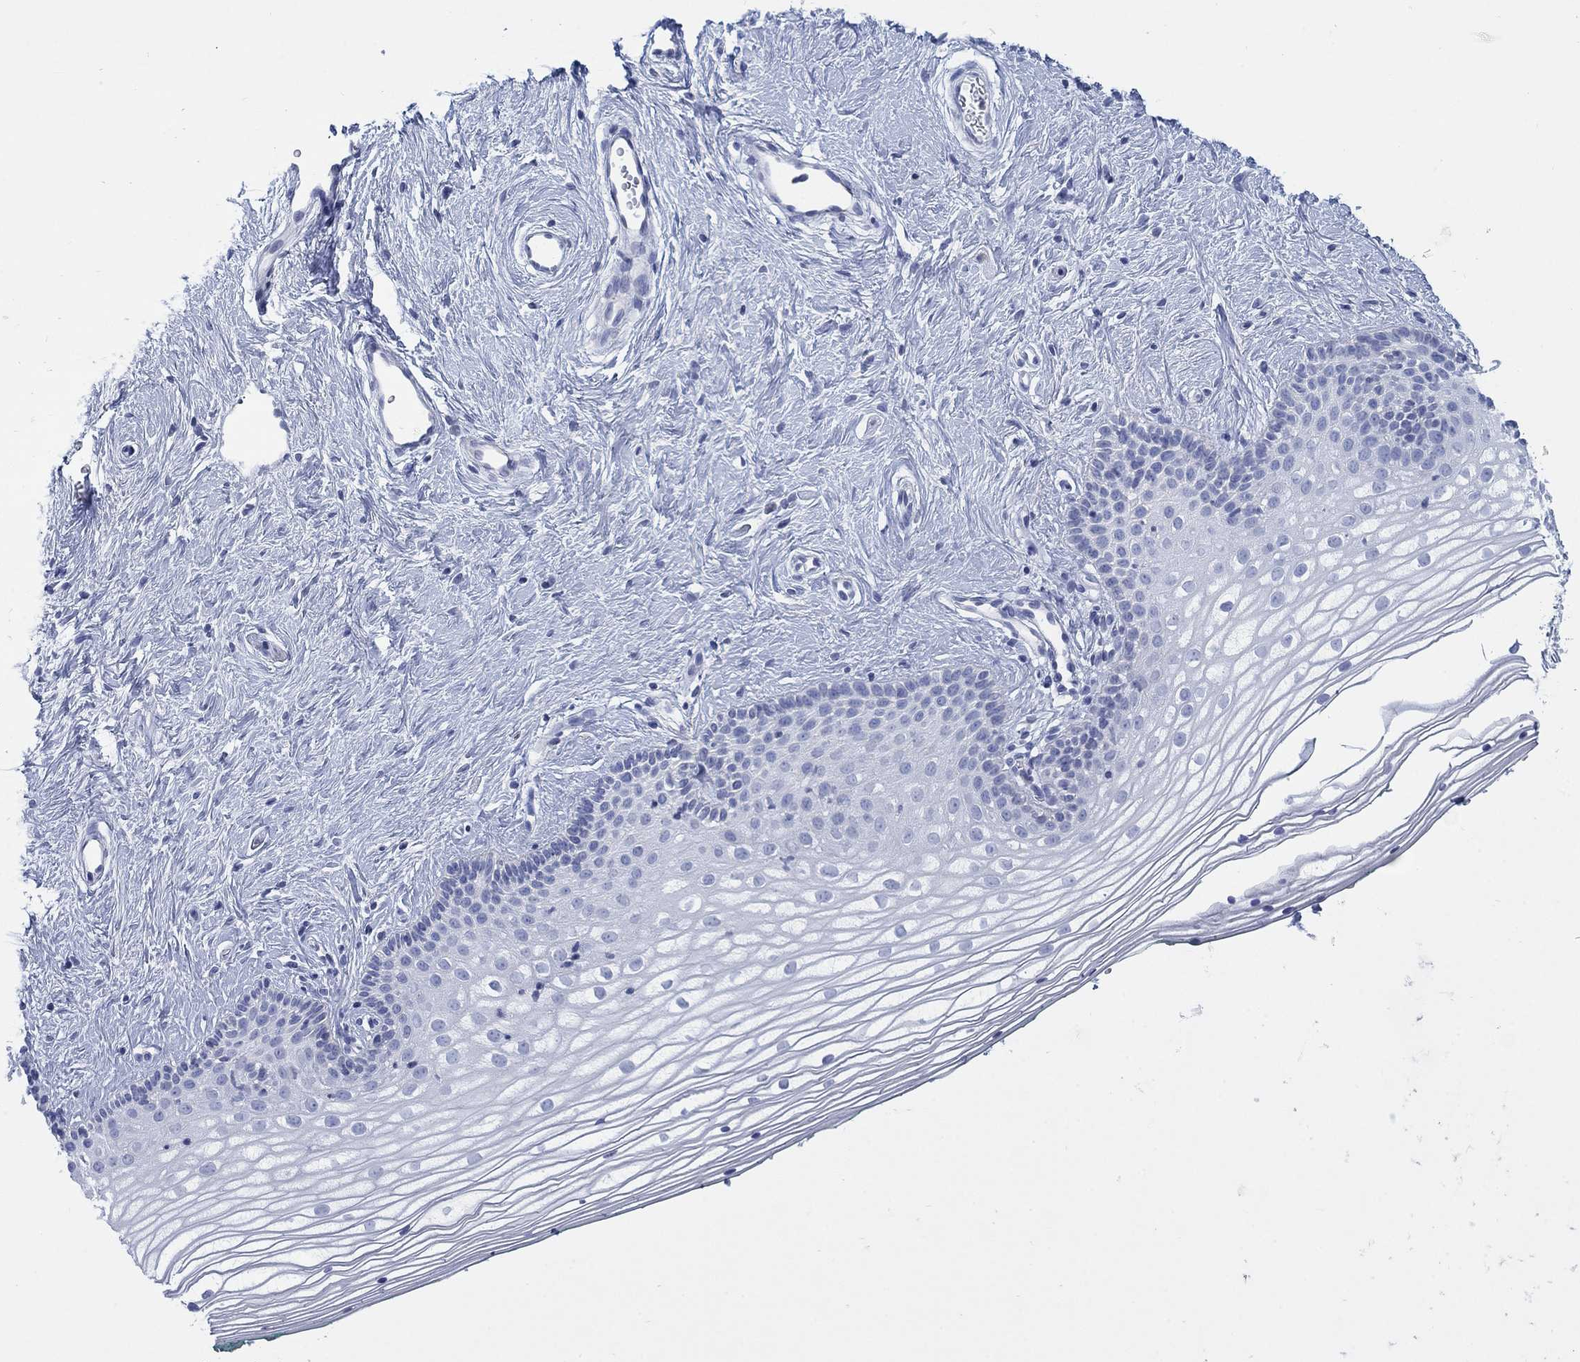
{"staining": {"intensity": "negative", "quantity": "none", "location": "none"}, "tissue": "vagina", "cell_type": "Squamous epithelial cells", "image_type": "normal", "snomed": [{"axis": "morphology", "description": "Normal tissue, NOS"}, {"axis": "topography", "description": "Vagina"}], "caption": "Protein analysis of benign vagina displays no significant staining in squamous epithelial cells. (Stains: DAB immunohistochemistry (IHC) with hematoxylin counter stain, Microscopy: brightfield microscopy at high magnification).", "gene": "SCCPDH", "patient": {"sex": "female", "age": 36}}